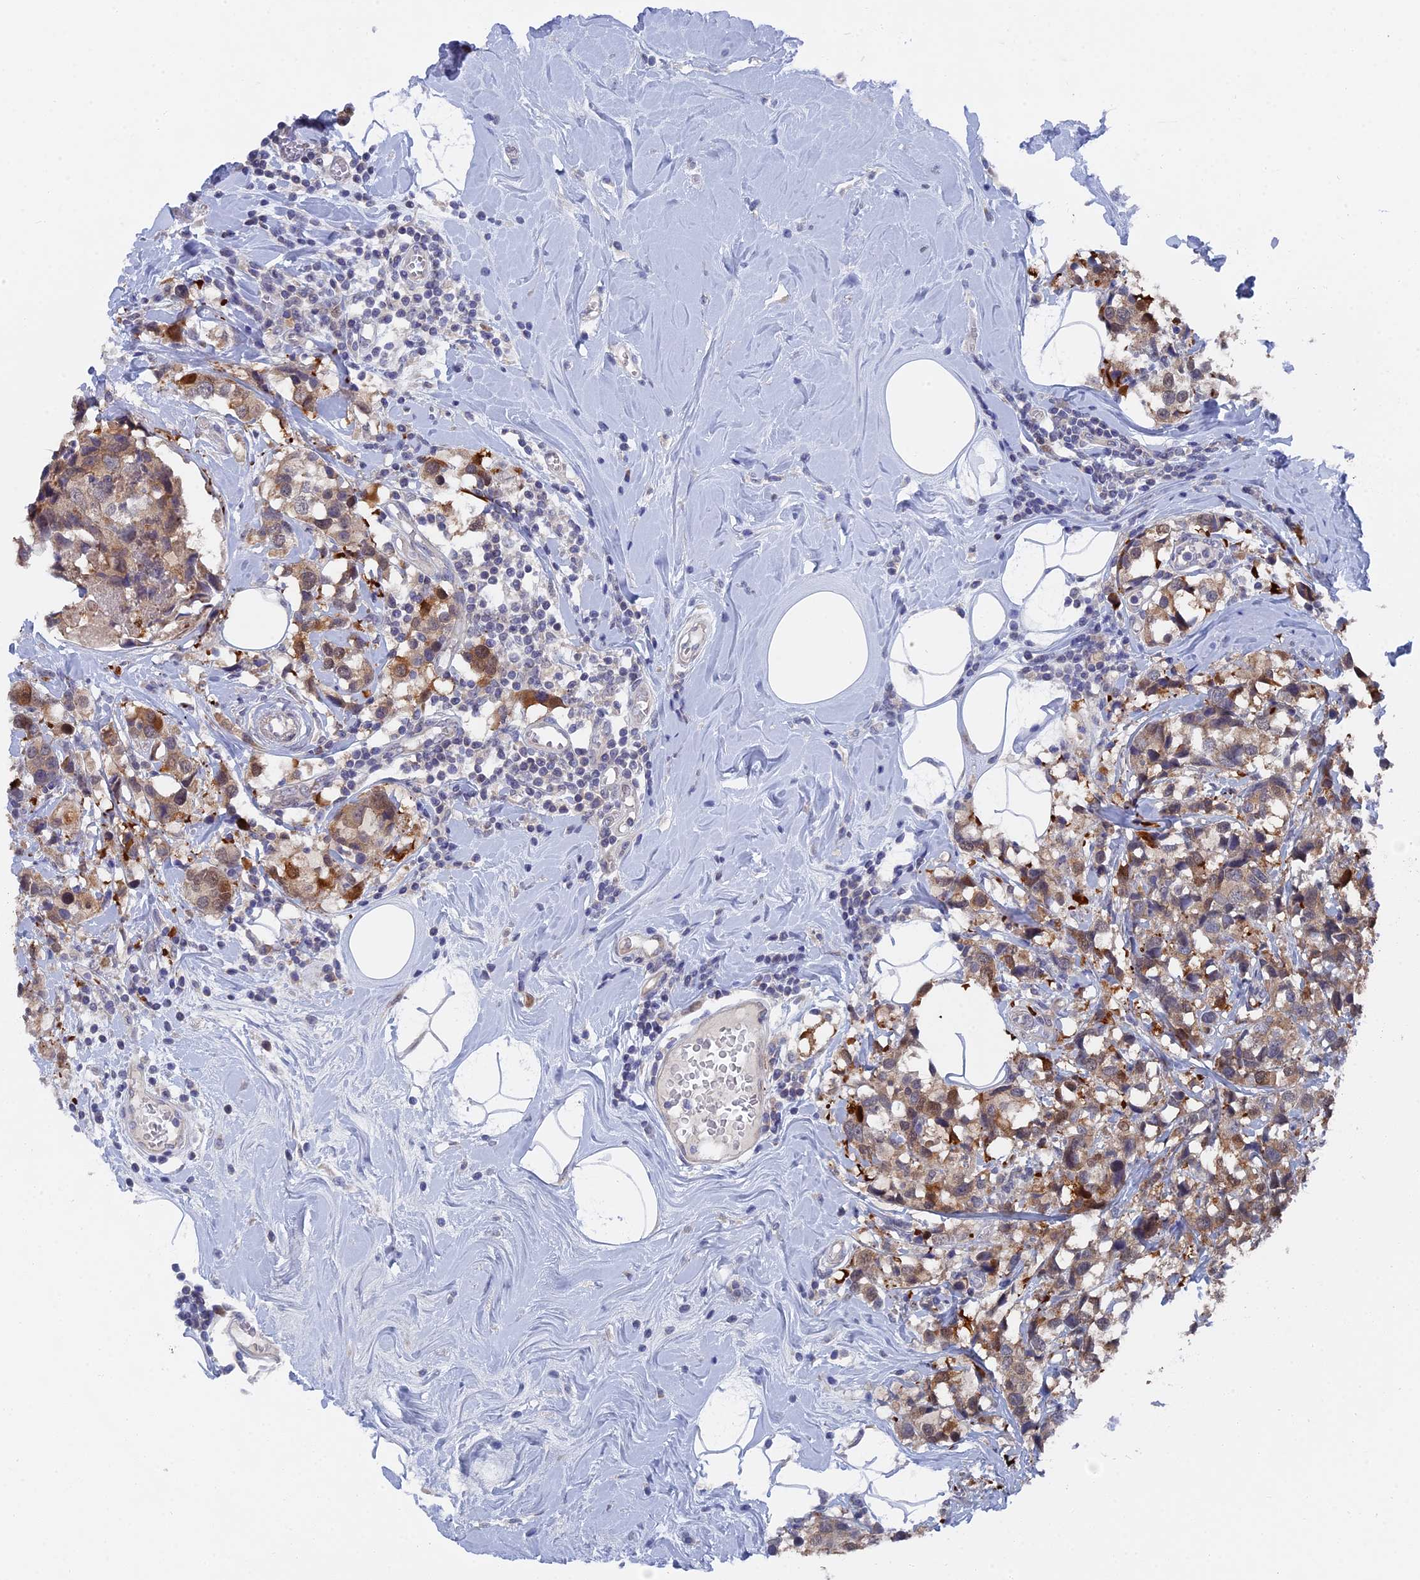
{"staining": {"intensity": "moderate", "quantity": "25%-75%", "location": "cytoplasmic/membranous"}, "tissue": "breast cancer", "cell_type": "Tumor cells", "image_type": "cancer", "snomed": [{"axis": "morphology", "description": "Lobular carcinoma"}, {"axis": "topography", "description": "Breast"}], "caption": "An immunohistochemistry (IHC) histopathology image of tumor tissue is shown. Protein staining in brown shows moderate cytoplasmic/membranous positivity in breast cancer (lobular carcinoma) within tumor cells.", "gene": "TMEM161A", "patient": {"sex": "female", "age": 59}}